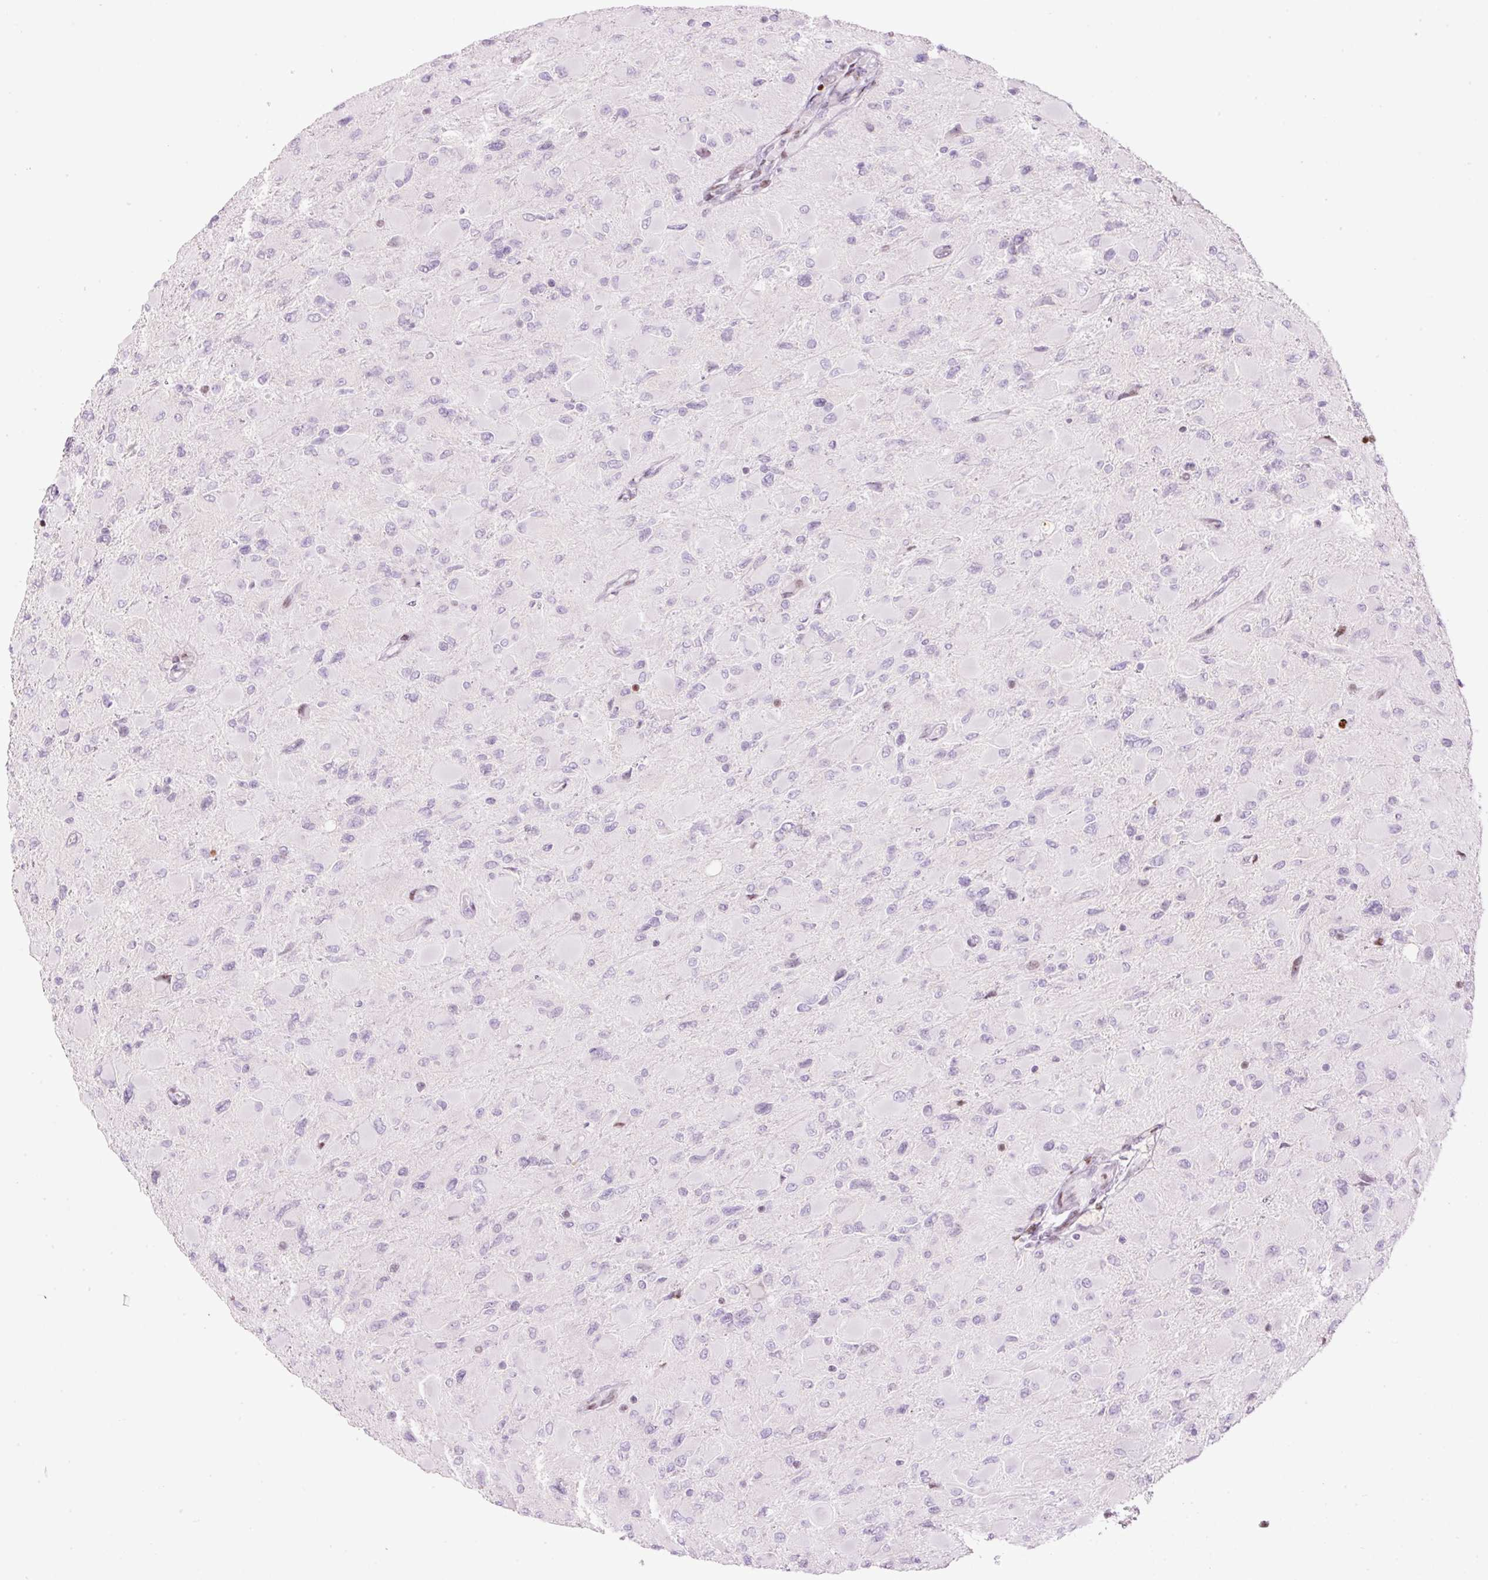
{"staining": {"intensity": "negative", "quantity": "none", "location": "none"}, "tissue": "glioma", "cell_type": "Tumor cells", "image_type": "cancer", "snomed": [{"axis": "morphology", "description": "Glioma, malignant, High grade"}, {"axis": "topography", "description": "Cerebral cortex"}], "caption": "Tumor cells show no significant staining in malignant glioma (high-grade). (Stains: DAB (3,3'-diaminobenzidine) IHC with hematoxylin counter stain, Microscopy: brightfield microscopy at high magnification).", "gene": "TMEM177", "patient": {"sex": "female", "age": 36}}